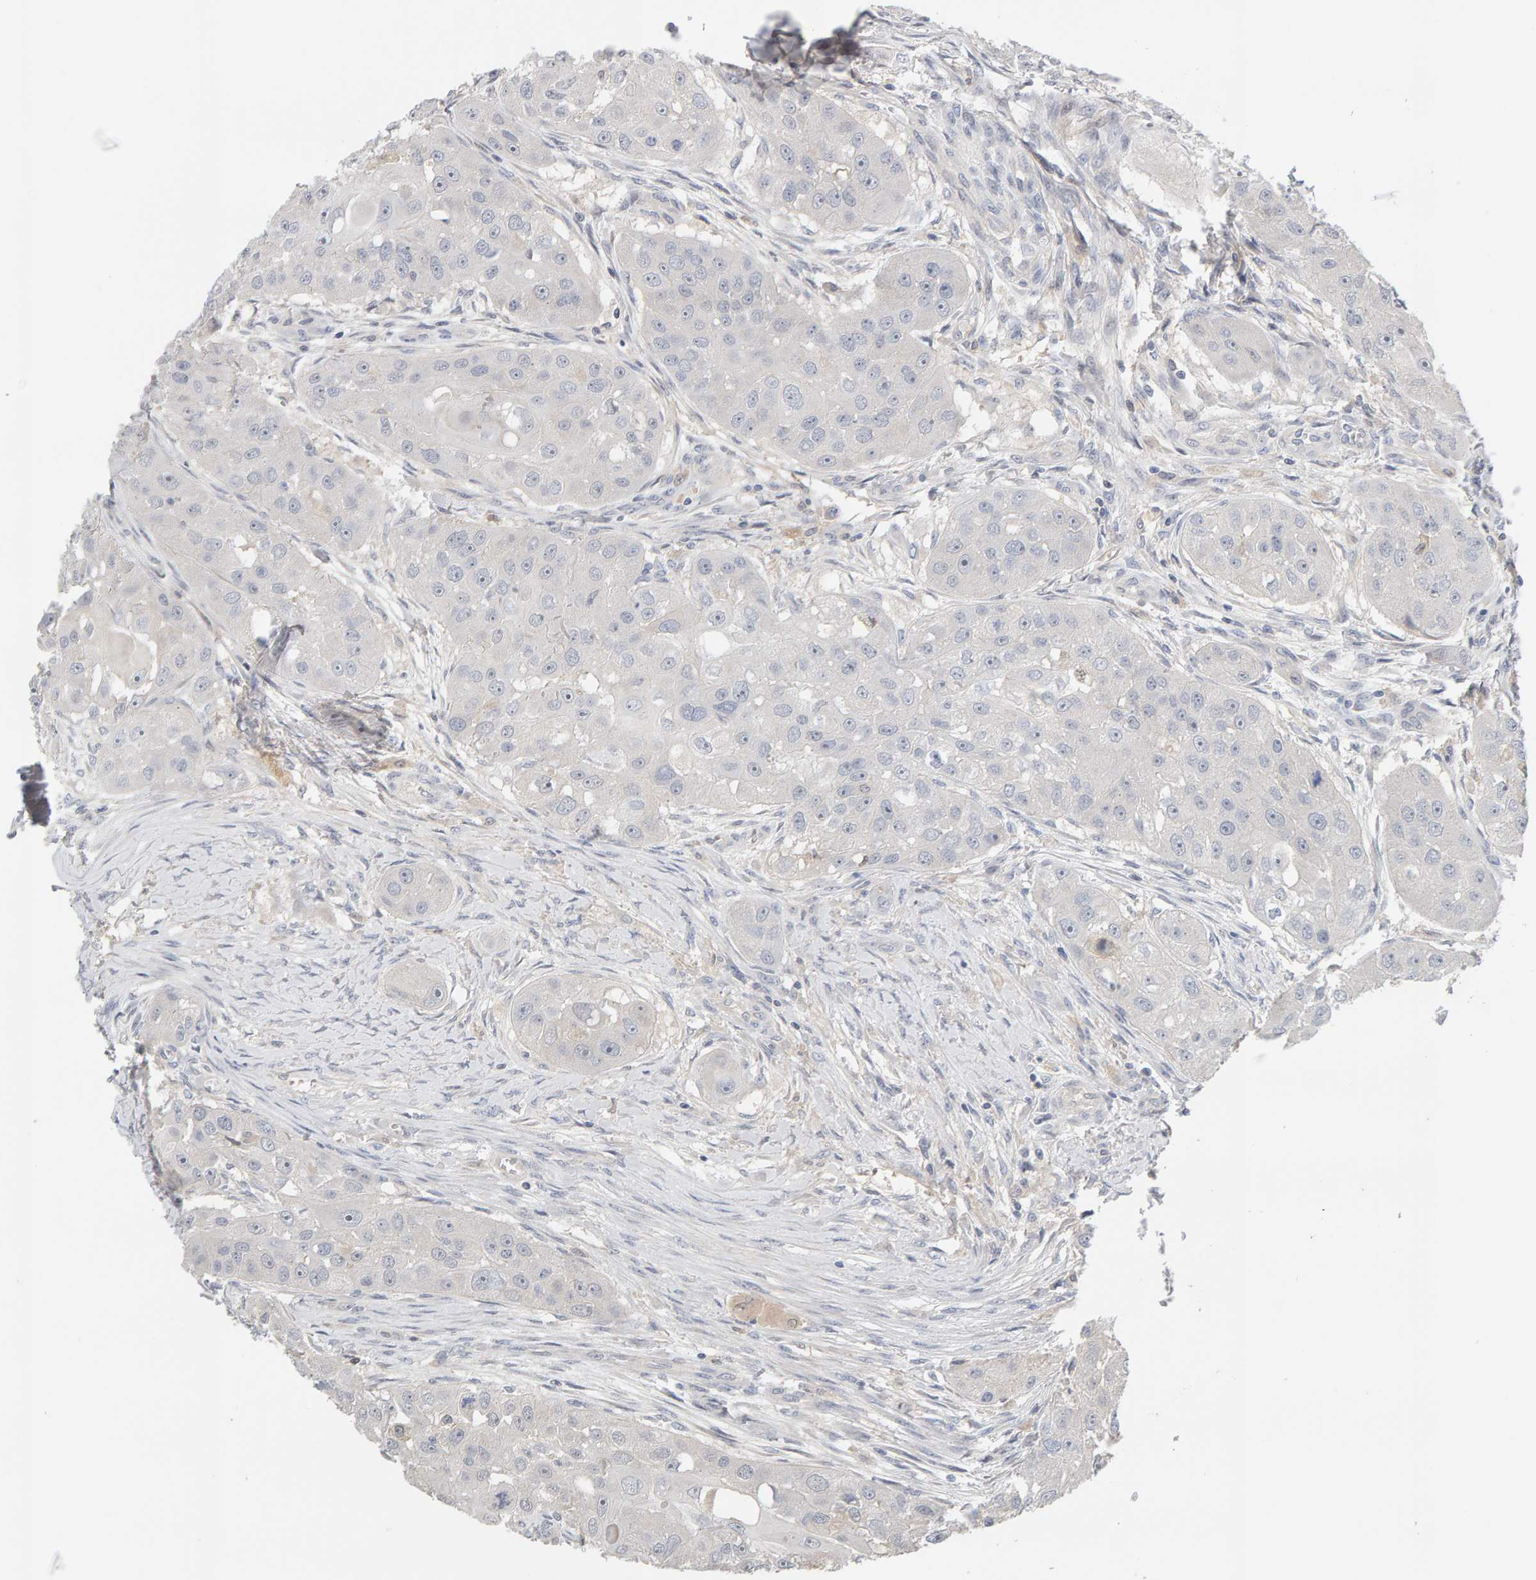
{"staining": {"intensity": "negative", "quantity": "none", "location": "none"}, "tissue": "head and neck cancer", "cell_type": "Tumor cells", "image_type": "cancer", "snomed": [{"axis": "morphology", "description": "Normal tissue, NOS"}, {"axis": "morphology", "description": "Squamous cell carcinoma, NOS"}, {"axis": "topography", "description": "Skeletal muscle"}, {"axis": "topography", "description": "Head-Neck"}], "caption": "Immunohistochemistry image of neoplastic tissue: head and neck squamous cell carcinoma stained with DAB displays no significant protein expression in tumor cells.", "gene": "GFUS", "patient": {"sex": "male", "age": 51}}